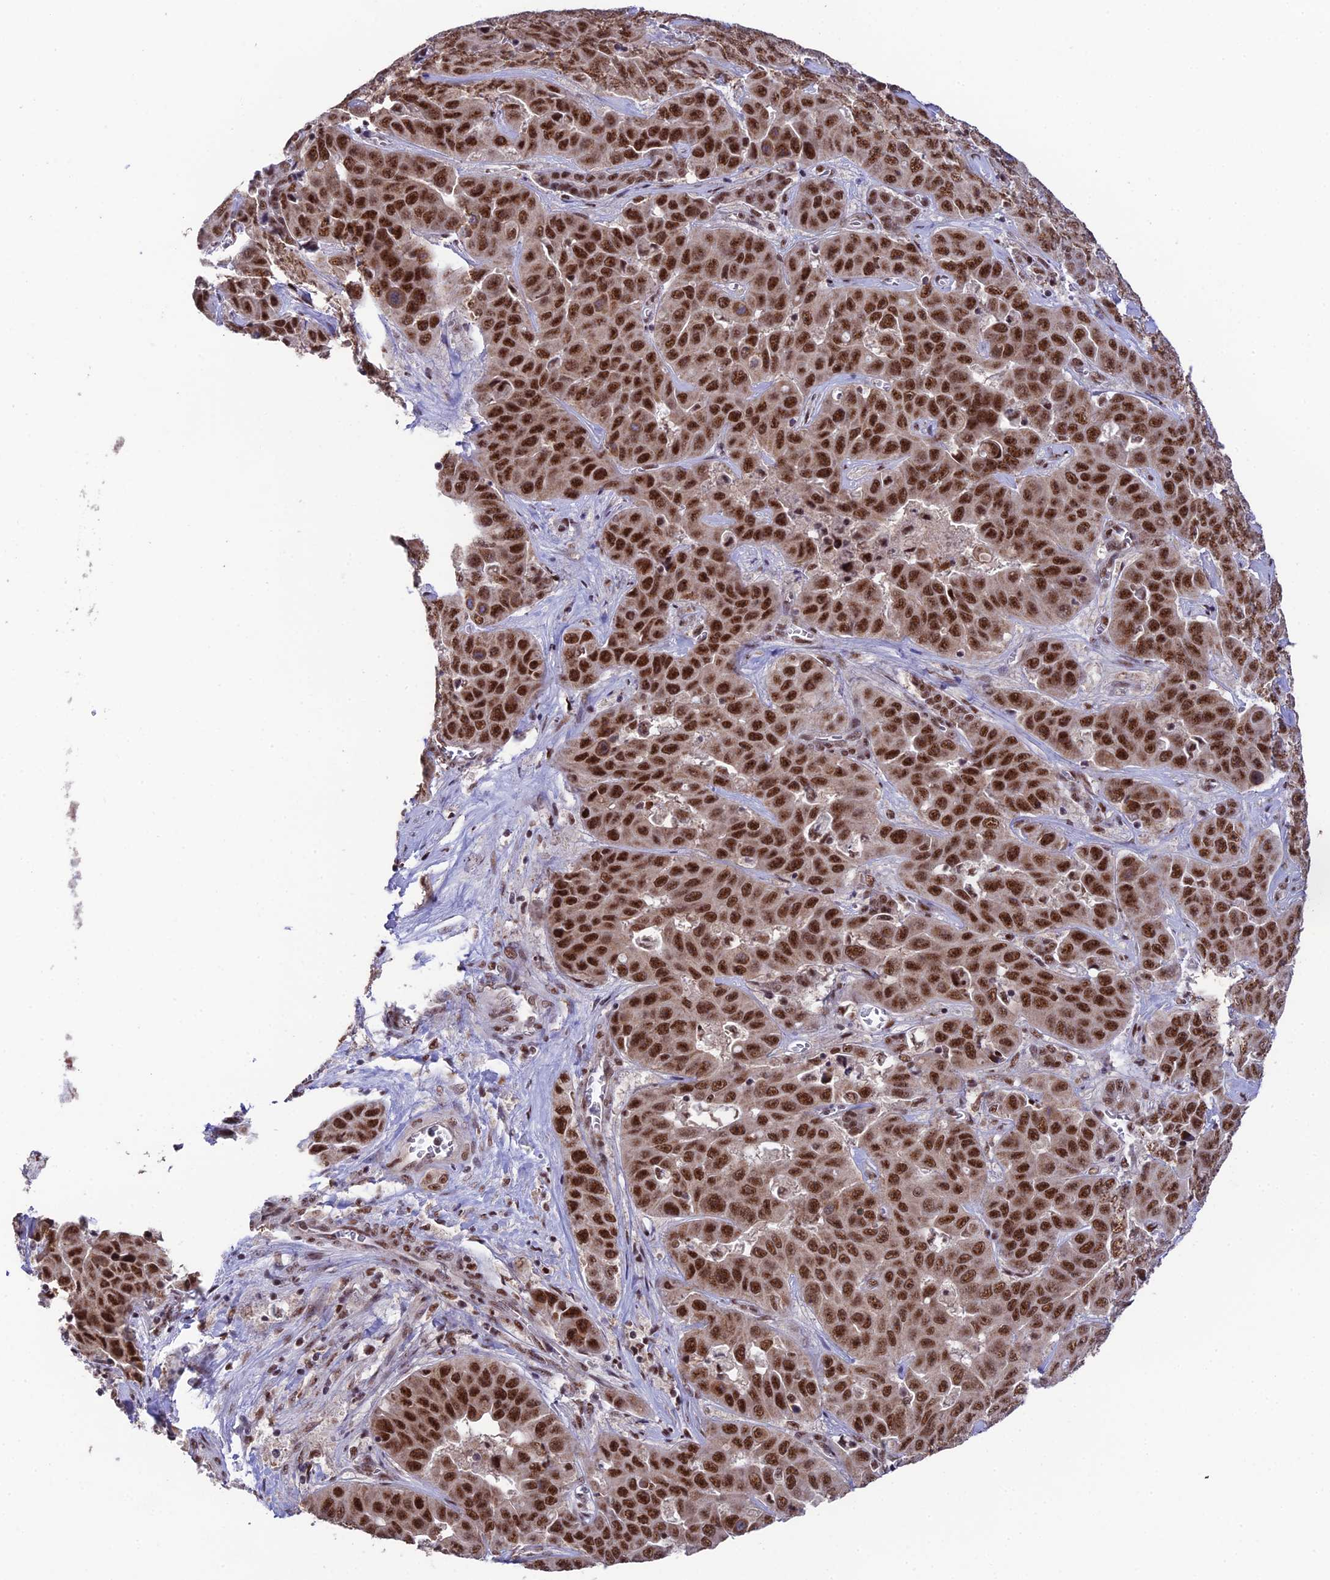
{"staining": {"intensity": "strong", "quantity": ">75%", "location": "nuclear"}, "tissue": "liver cancer", "cell_type": "Tumor cells", "image_type": "cancer", "snomed": [{"axis": "morphology", "description": "Cholangiocarcinoma"}, {"axis": "topography", "description": "Liver"}], "caption": "A photomicrograph of human liver cholangiocarcinoma stained for a protein displays strong nuclear brown staining in tumor cells.", "gene": "THOC7", "patient": {"sex": "female", "age": 52}}